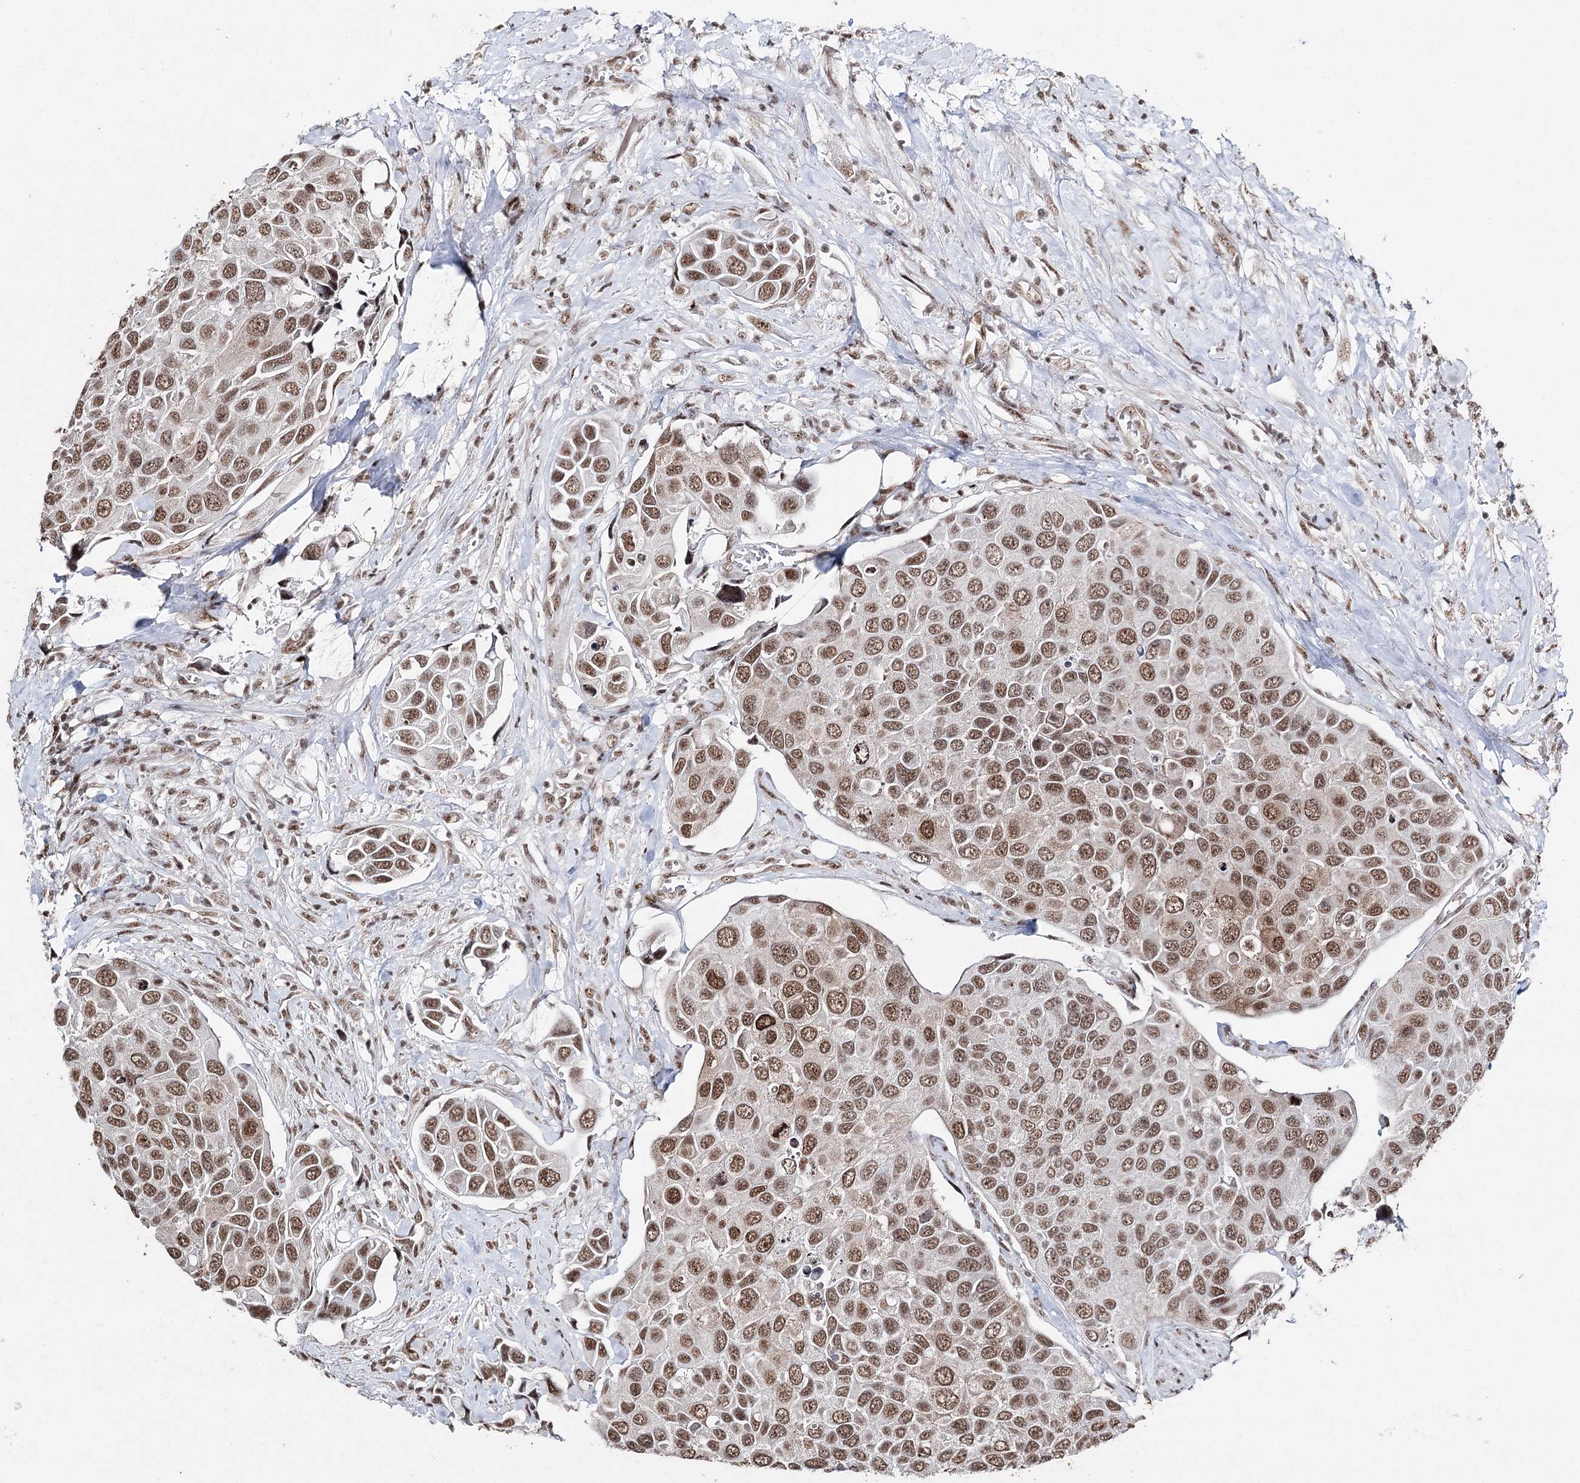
{"staining": {"intensity": "moderate", "quantity": ">75%", "location": "nuclear"}, "tissue": "urothelial cancer", "cell_type": "Tumor cells", "image_type": "cancer", "snomed": [{"axis": "morphology", "description": "Urothelial carcinoma, High grade"}, {"axis": "topography", "description": "Urinary bladder"}], "caption": "This micrograph exhibits high-grade urothelial carcinoma stained with immunohistochemistry (IHC) to label a protein in brown. The nuclear of tumor cells show moderate positivity for the protein. Nuclei are counter-stained blue.", "gene": "PDCD4", "patient": {"sex": "male", "age": 74}}